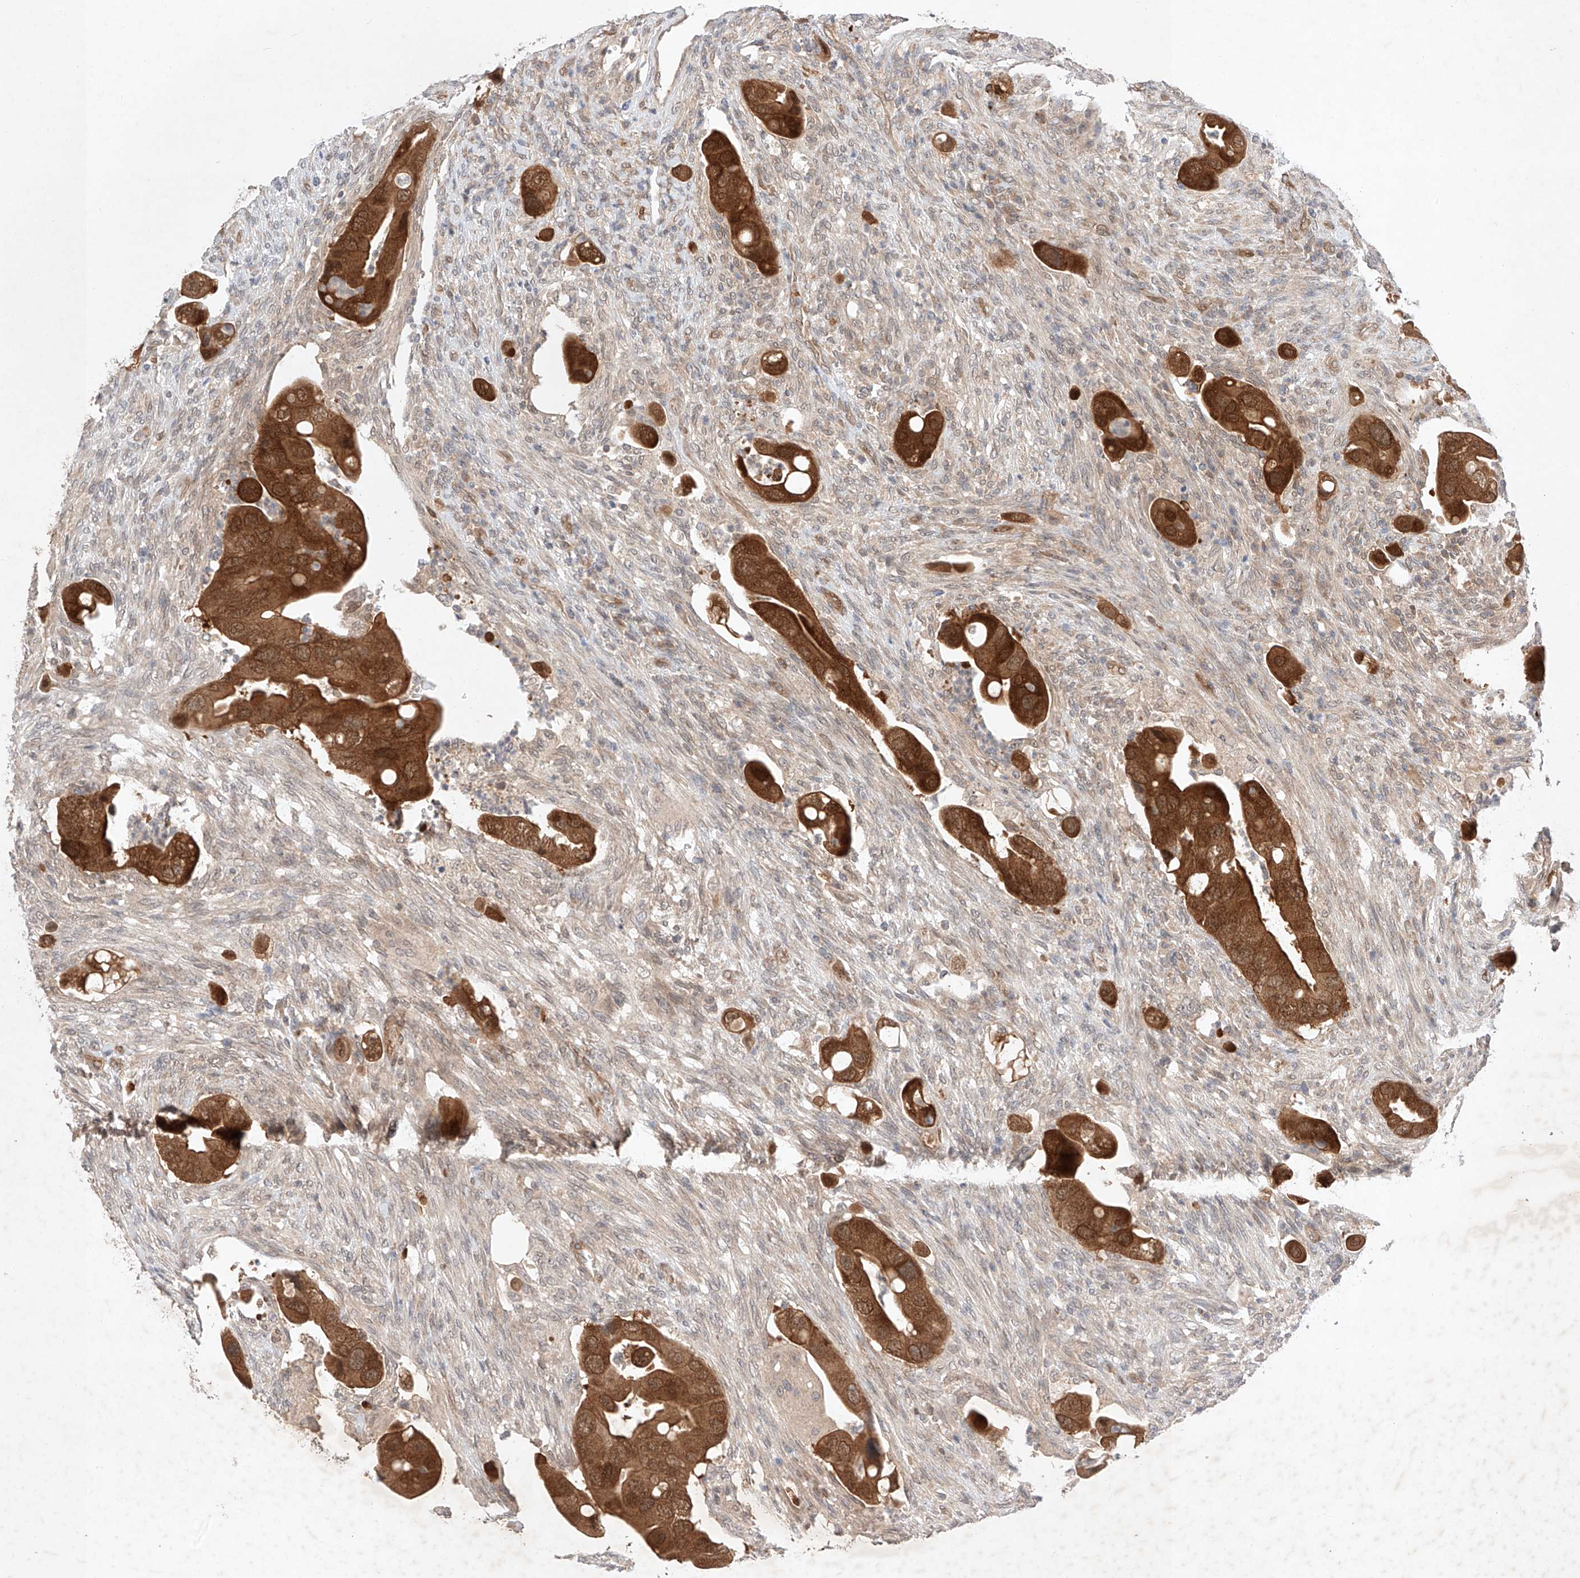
{"staining": {"intensity": "strong", "quantity": ">75%", "location": "cytoplasmic/membranous,nuclear"}, "tissue": "colorectal cancer", "cell_type": "Tumor cells", "image_type": "cancer", "snomed": [{"axis": "morphology", "description": "Adenocarcinoma, NOS"}, {"axis": "topography", "description": "Rectum"}], "caption": "An image showing strong cytoplasmic/membranous and nuclear staining in about >75% of tumor cells in adenocarcinoma (colorectal), as visualized by brown immunohistochemical staining.", "gene": "ZNF124", "patient": {"sex": "female", "age": 57}}